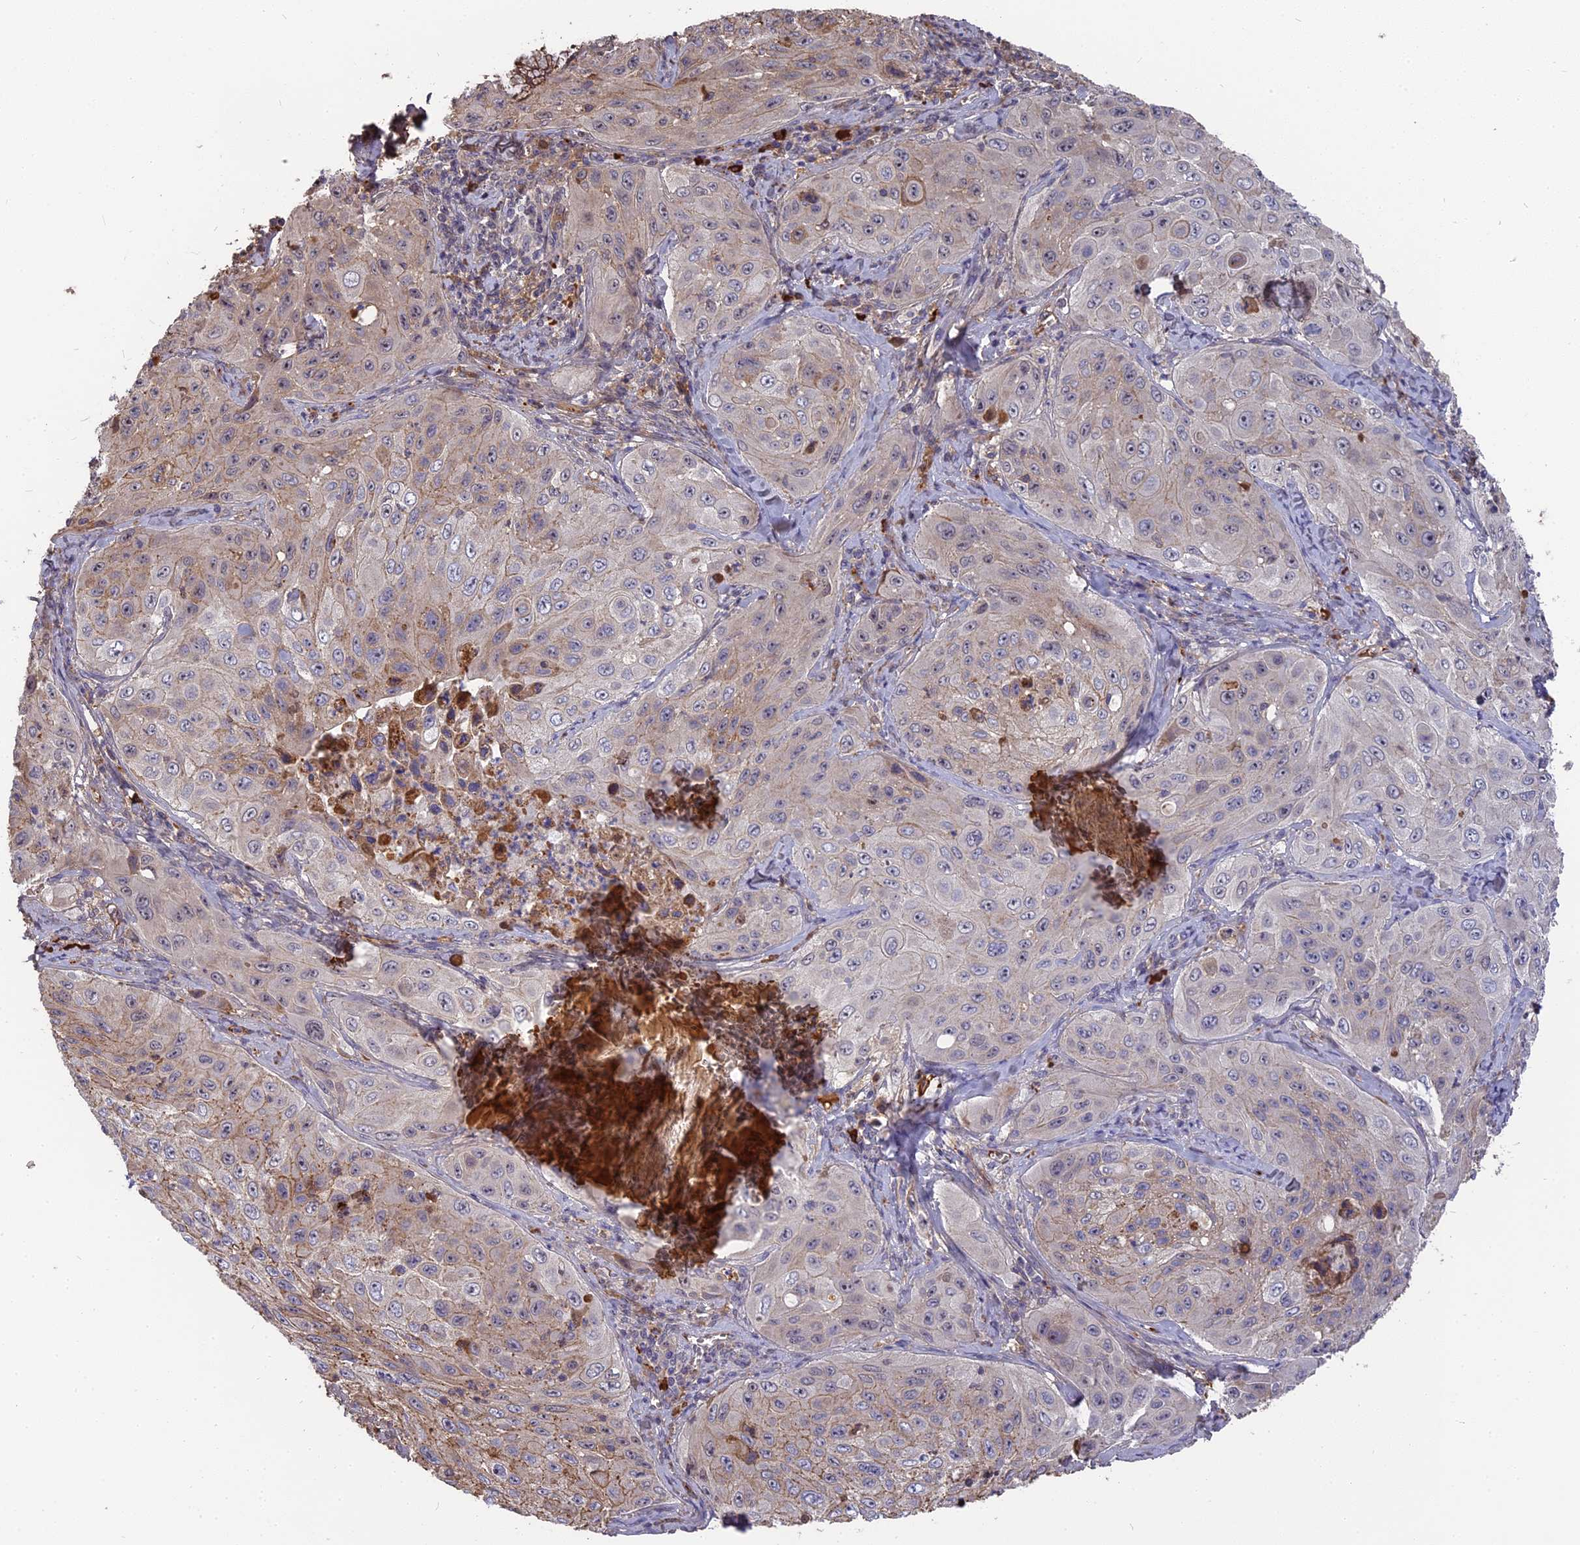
{"staining": {"intensity": "weak", "quantity": "25%-75%", "location": "cytoplasmic/membranous"}, "tissue": "cervical cancer", "cell_type": "Tumor cells", "image_type": "cancer", "snomed": [{"axis": "morphology", "description": "Squamous cell carcinoma, NOS"}, {"axis": "topography", "description": "Cervix"}], "caption": "Weak cytoplasmic/membranous staining for a protein is appreciated in about 25%-75% of tumor cells of cervical squamous cell carcinoma using immunohistochemistry.", "gene": "ERMAP", "patient": {"sex": "female", "age": 42}}